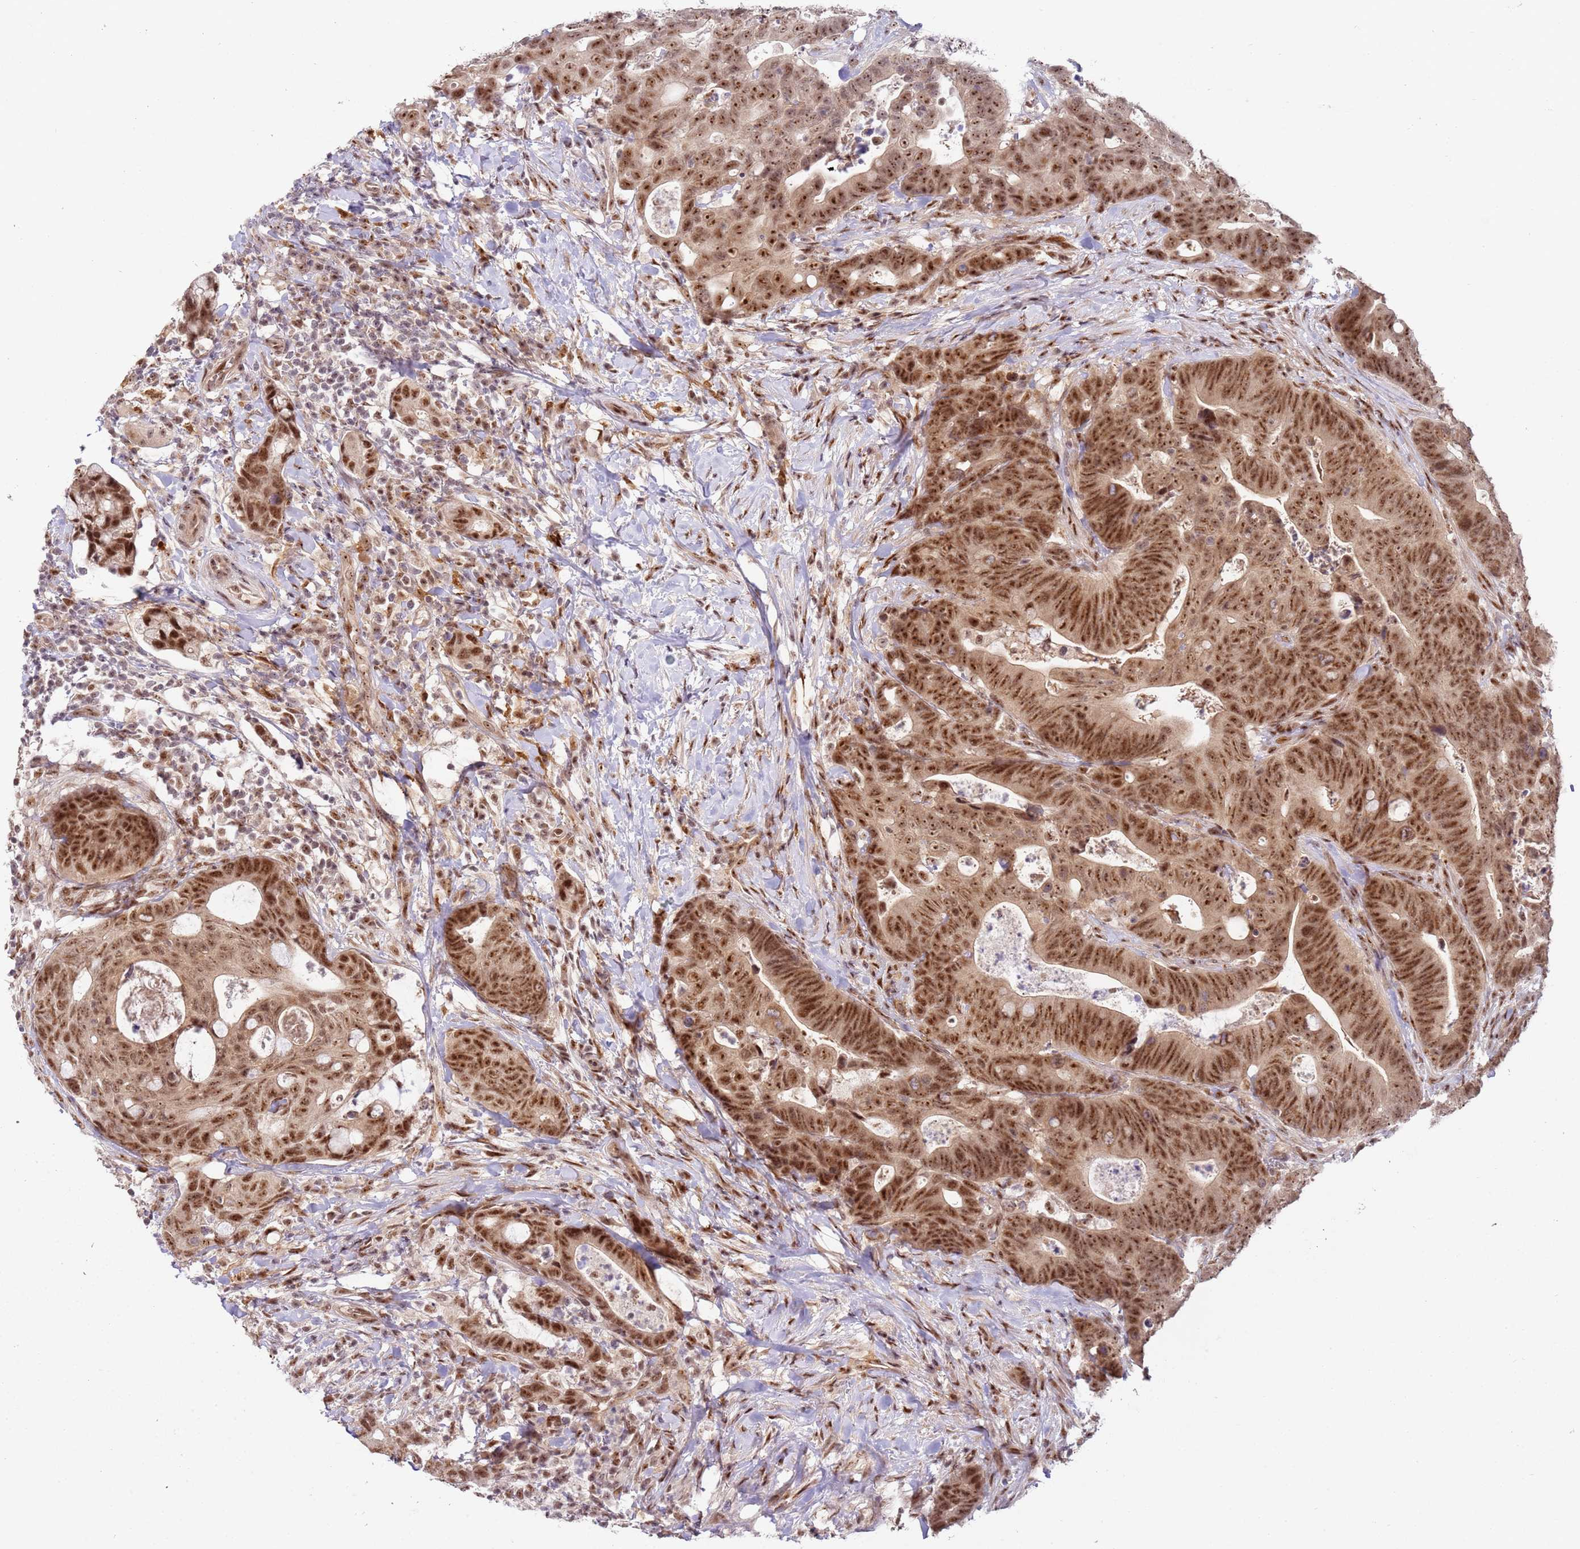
{"staining": {"intensity": "moderate", "quantity": ">75%", "location": "nuclear"}, "tissue": "colorectal cancer", "cell_type": "Tumor cells", "image_type": "cancer", "snomed": [{"axis": "morphology", "description": "Adenocarcinoma, NOS"}, {"axis": "topography", "description": "Colon"}], "caption": "This image displays immunohistochemistry staining of human adenocarcinoma (colorectal), with medium moderate nuclear staining in approximately >75% of tumor cells.", "gene": "LGALSL", "patient": {"sex": "female", "age": 82}}